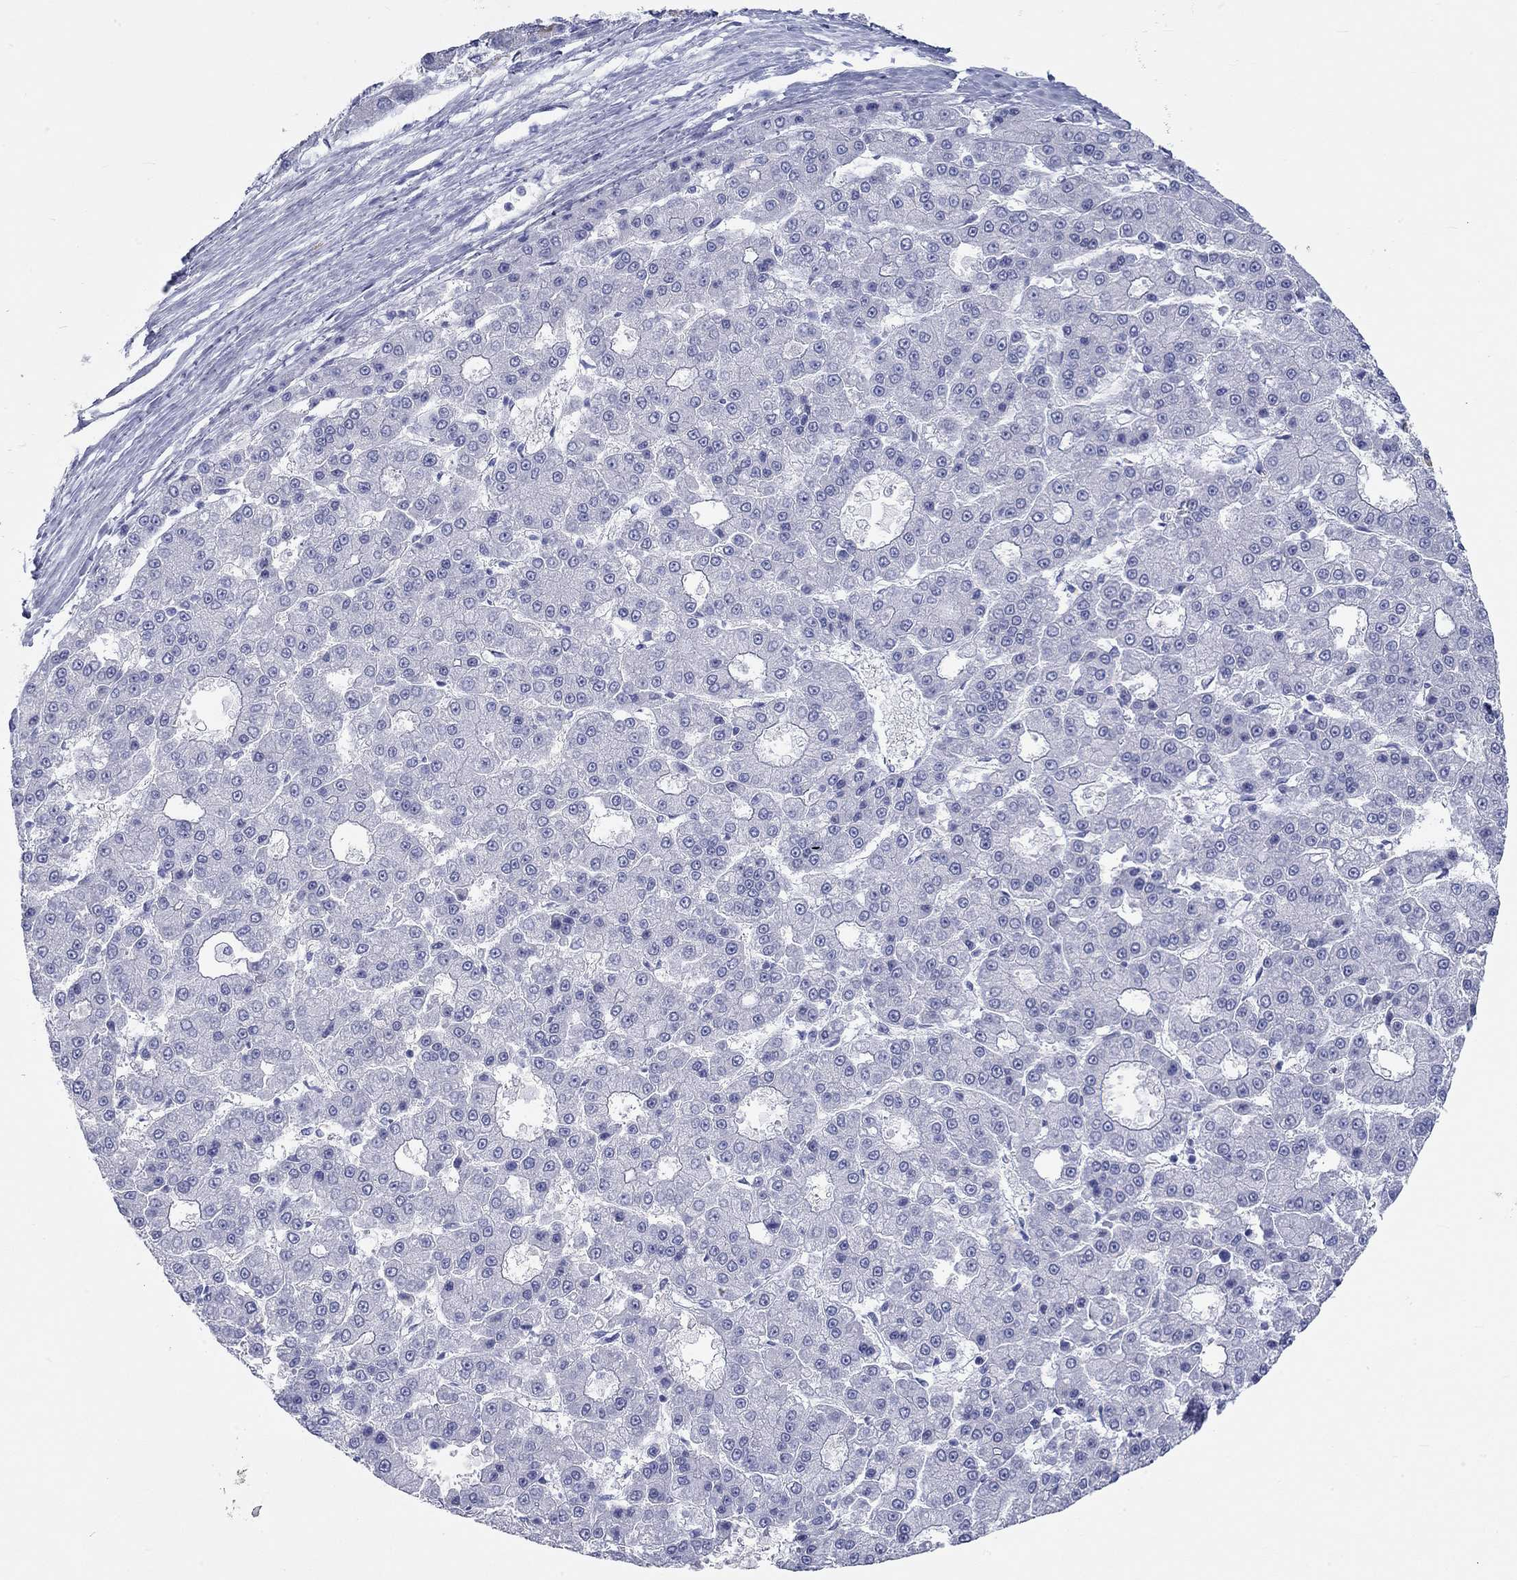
{"staining": {"intensity": "weak", "quantity": "<25%", "location": "cytoplasmic/membranous"}, "tissue": "liver cancer", "cell_type": "Tumor cells", "image_type": "cancer", "snomed": [{"axis": "morphology", "description": "Carcinoma, Hepatocellular, NOS"}, {"axis": "topography", "description": "Liver"}], "caption": "A micrograph of human liver cancer (hepatocellular carcinoma) is negative for staining in tumor cells. Brightfield microscopy of IHC stained with DAB (brown) and hematoxylin (blue), captured at high magnification.", "gene": "SPATA9", "patient": {"sex": "male", "age": 70}}